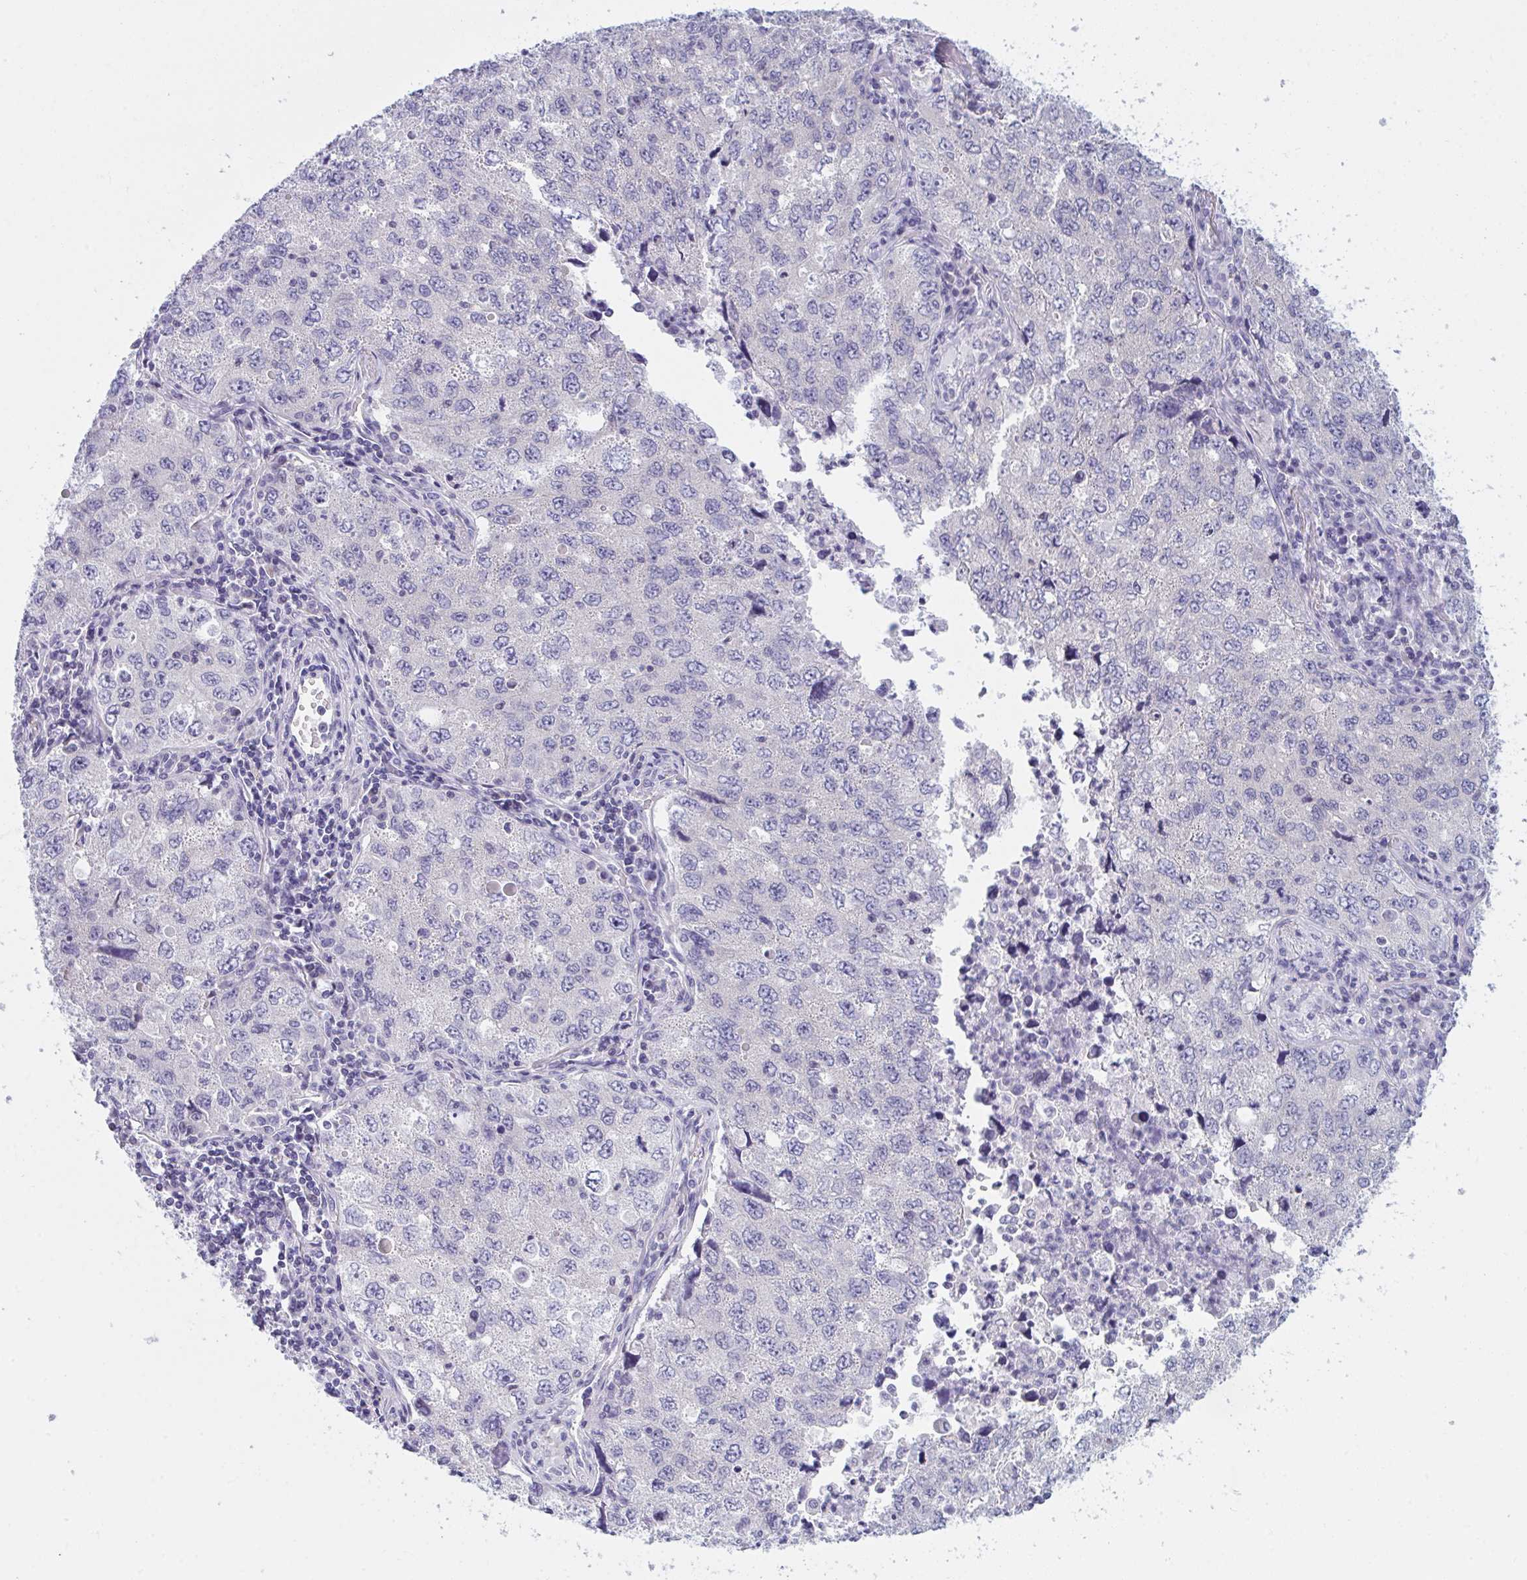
{"staining": {"intensity": "negative", "quantity": "none", "location": "none"}, "tissue": "lung cancer", "cell_type": "Tumor cells", "image_type": "cancer", "snomed": [{"axis": "morphology", "description": "Adenocarcinoma, NOS"}, {"axis": "topography", "description": "Lung"}], "caption": "This is an immunohistochemistry (IHC) histopathology image of human adenocarcinoma (lung). There is no expression in tumor cells.", "gene": "NAA30", "patient": {"sex": "female", "age": 57}}